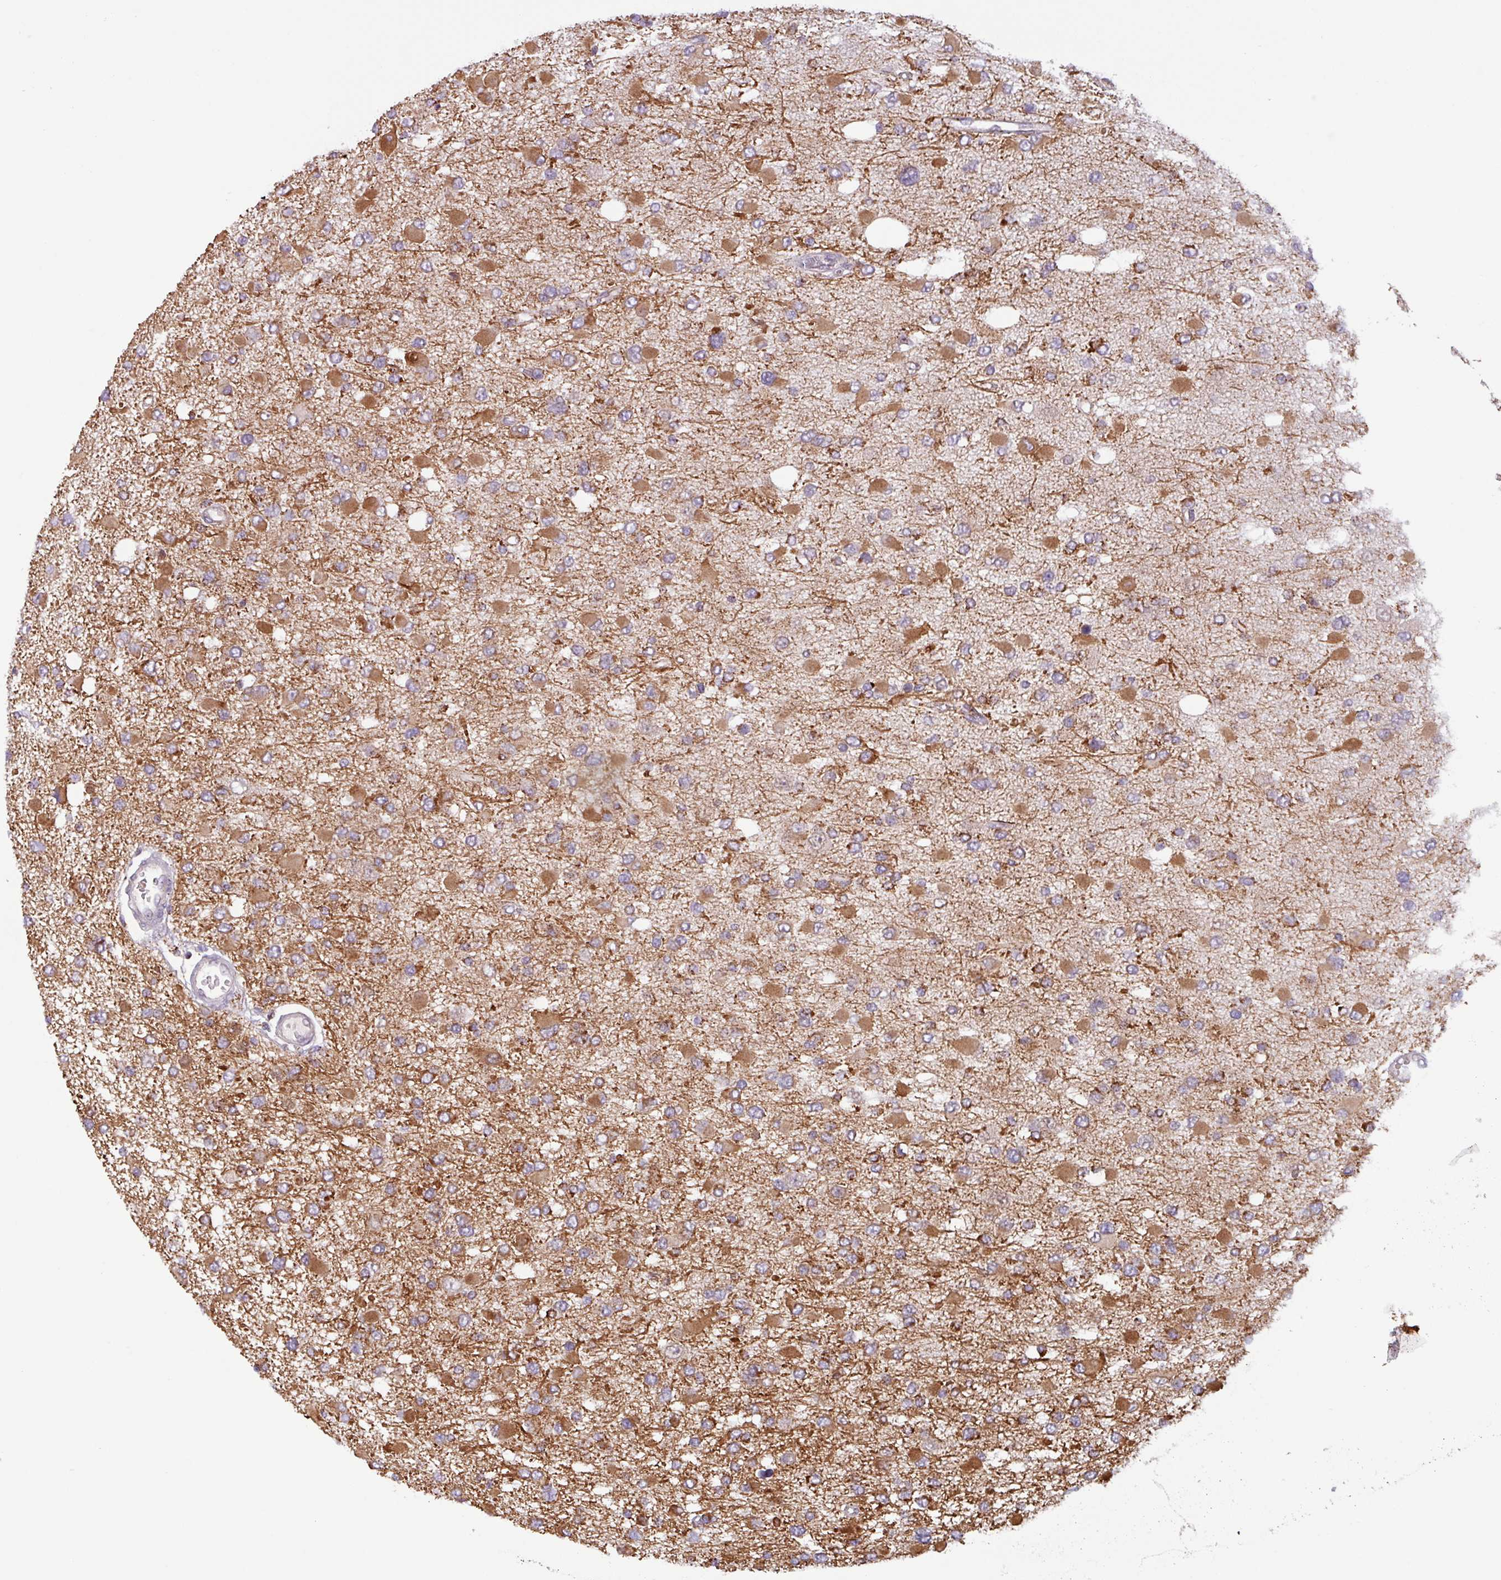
{"staining": {"intensity": "moderate", "quantity": "25%-75%", "location": "cytoplasmic/membranous"}, "tissue": "glioma", "cell_type": "Tumor cells", "image_type": "cancer", "snomed": [{"axis": "morphology", "description": "Glioma, malignant, High grade"}, {"axis": "topography", "description": "Brain"}], "caption": "The photomicrograph exhibits a brown stain indicating the presence of a protein in the cytoplasmic/membranous of tumor cells in malignant high-grade glioma.", "gene": "AKIRIN1", "patient": {"sex": "male", "age": 53}}